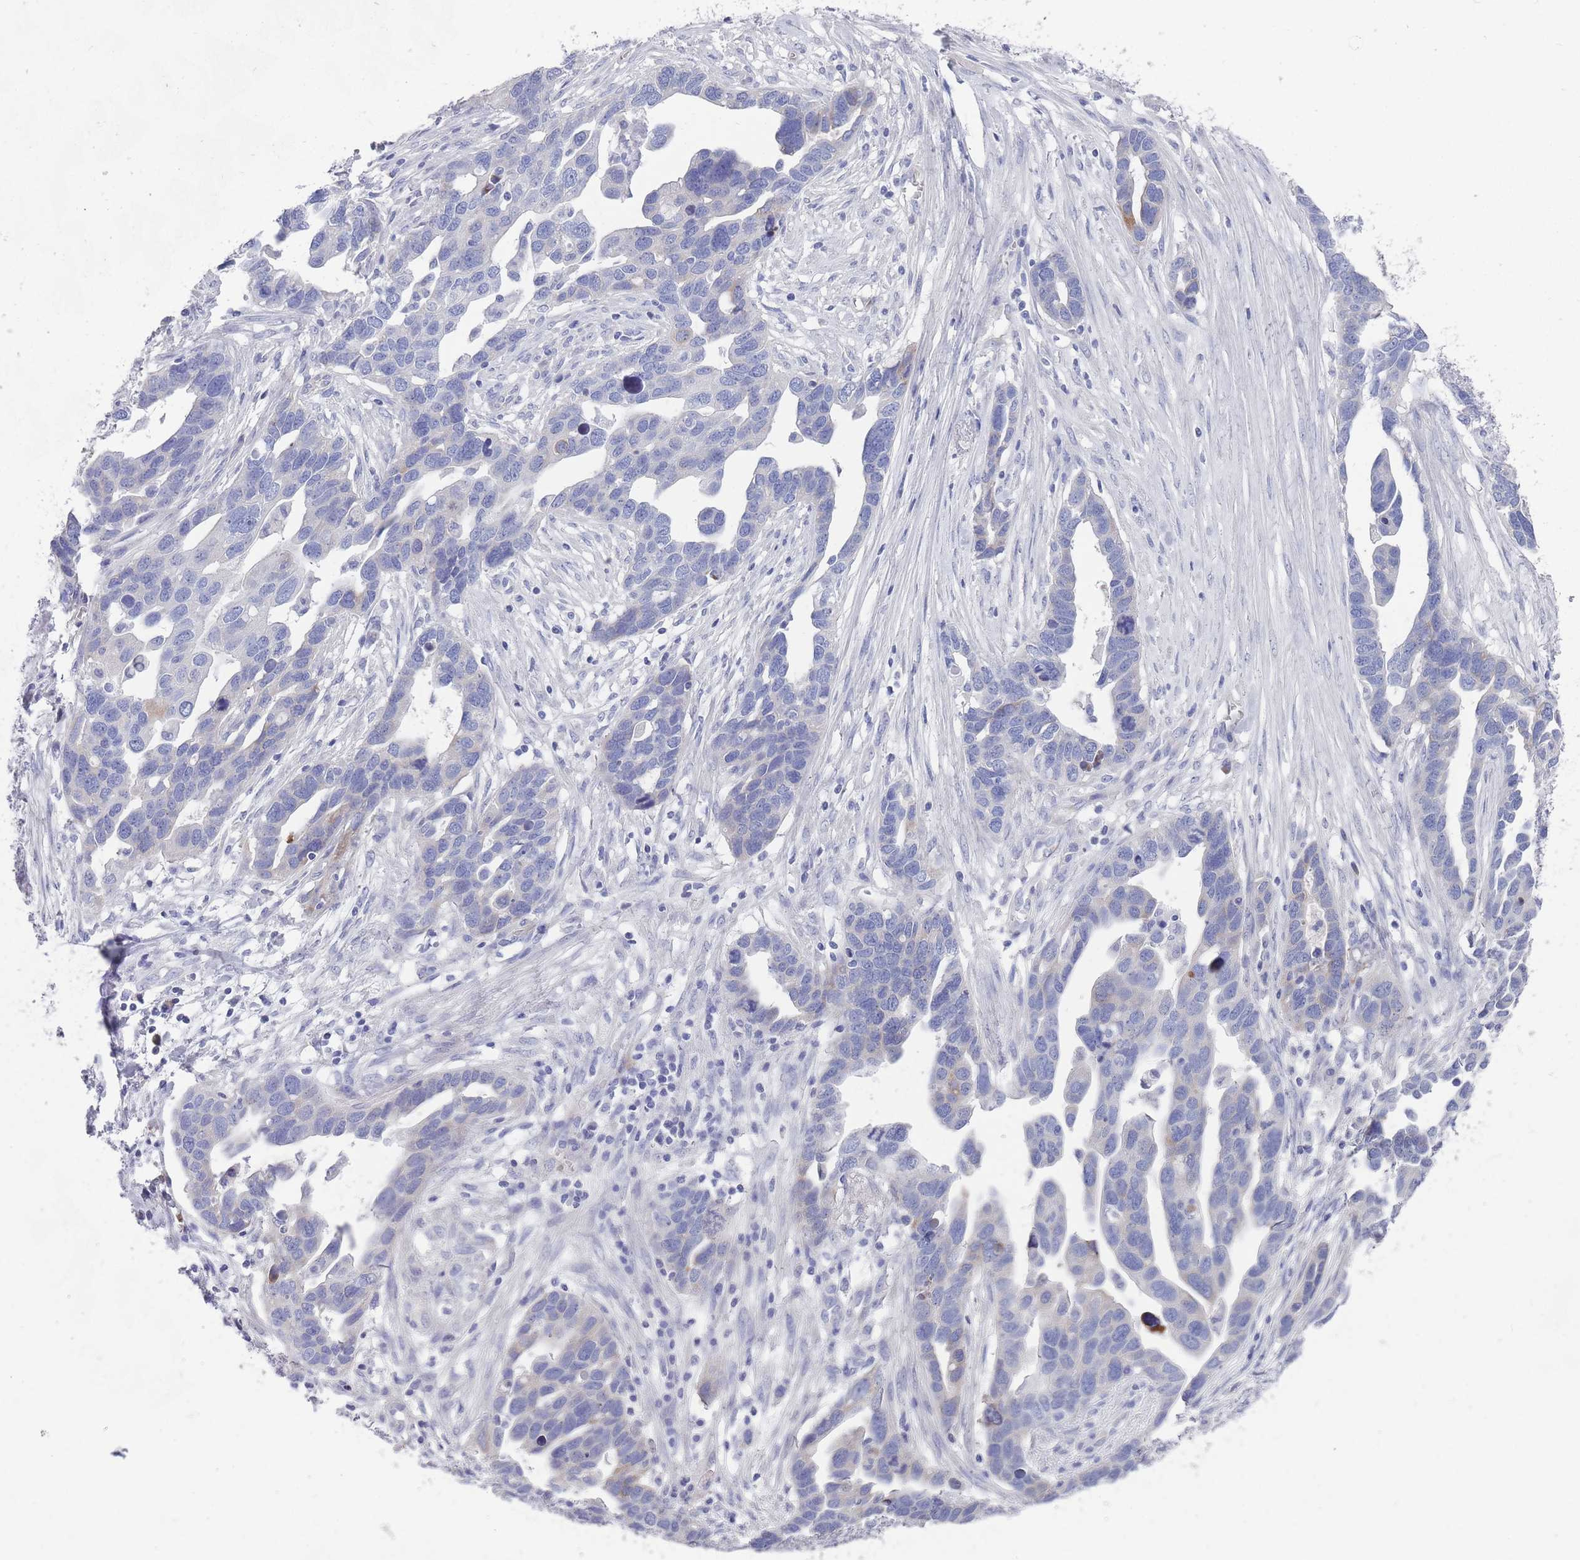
{"staining": {"intensity": "negative", "quantity": "none", "location": "none"}, "tissue": "ovarian cancer", "cell_type": "Tumor cells", "image_type": "cancer", "snomed": [{"axis": "morphology", "description": "Cystadenocarcinoma, serous, NOS"}, {"axis": "topography", "description": "Ovary"}], "caption": "An immunohistochemistry (IHC) micrograph of serous cystadenocarcinoma (ovarian) is shown. There is no staining in tumor cells of serous cystadenocarcinoma (ovarian). The staining was performed using DAB (3,3'-diaminobenzidine) to visualize the protein expression in brown, while the nuclei were stained in blue with hematoxylin (Magnification: 20x).", "gene": "ST8SIA5", "patient": {"sex": "female", "age": 54}}